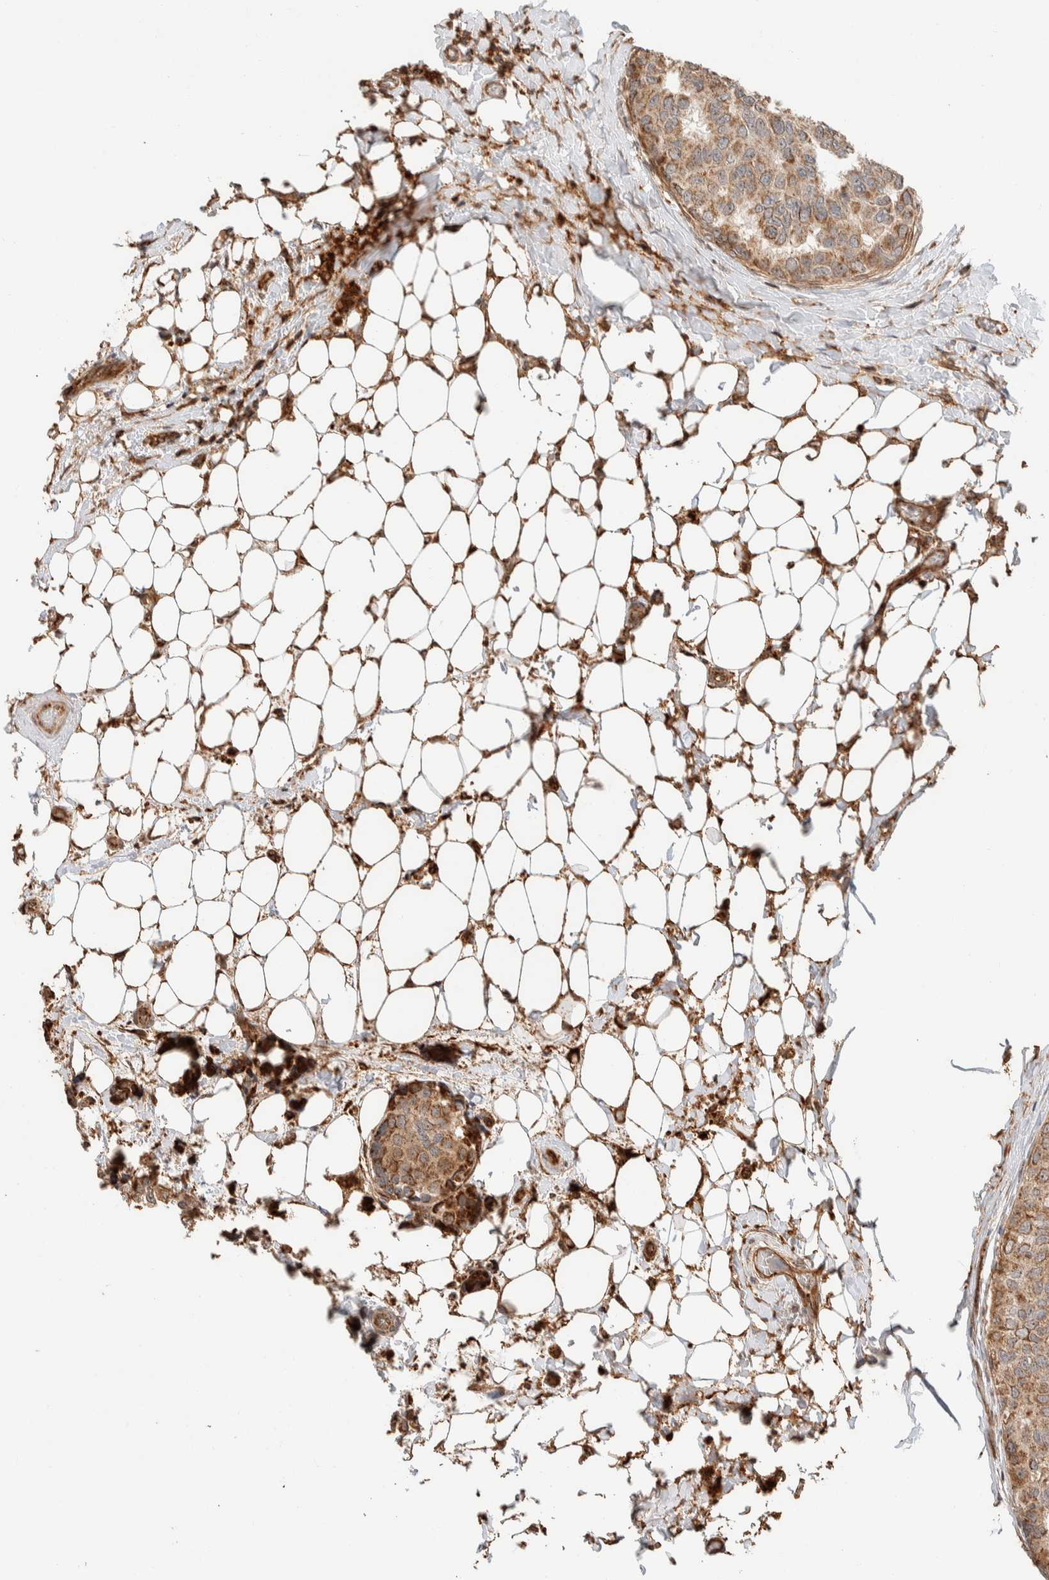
{"staining": {"intensity": "moderate", "quantity": ">75%", "location": "cytoplasmic/membranous"}, "tissue": "breast cancer", "cell_type": "Tumor cells", "image_type": "cancer", "snomed": [{"axis": "morphology", "description": "Normal tissue, NOS"}, {"axis": "morphology", "description": "Duct carcinoma"}, {"axis": "topography", "description": "Breast"}], "caption": "A brown stain highlights moderate cytoplasmic/membranous positivity of a protein in human breast intraductal carcinoma tumor cells.", "gene": "KIF9", "patient": {"sex": "female", "age": 43}}